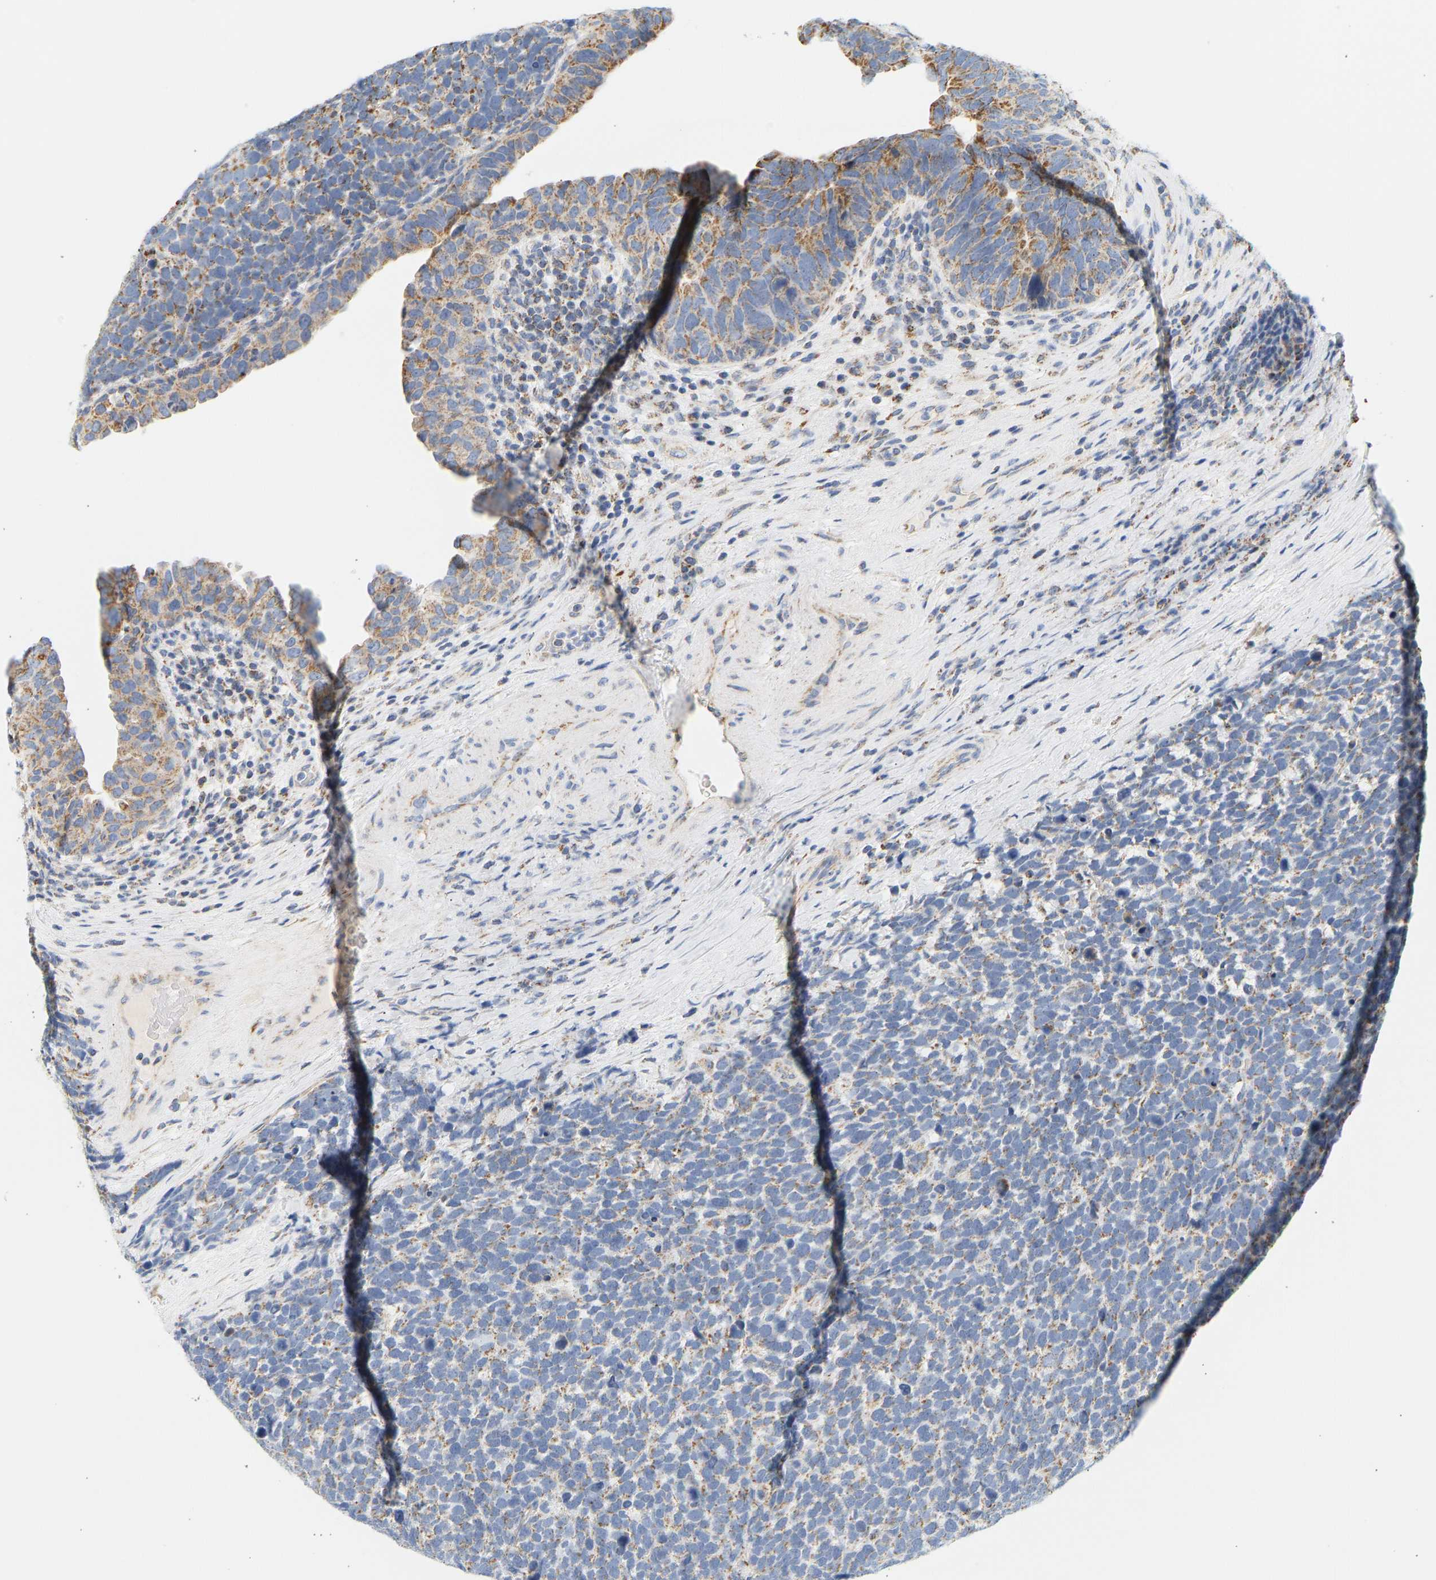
{"staining": {"intensity": "moderate", "quantity": "25%-75%", "location": "cytoplasmic/membranous"}, "tissue": "urothelial cancer", "cell_type": "Tumor cells", "image_type": "cancer", "snomed": [{"axis": "morphology", "description": "Urothelial carcinoma, High grade"}, {"axis": "topography", "description": "Urinary bladder"}], "caption": "Protein positivity by IHC displays moderate cytoplasmic/membranous positivity in approximately 25%-75% of tumor cells in urothelial carcinoma (high-grade).", "gene": "GRPEL2", "patient": {"sex": "female", "age": 82}}